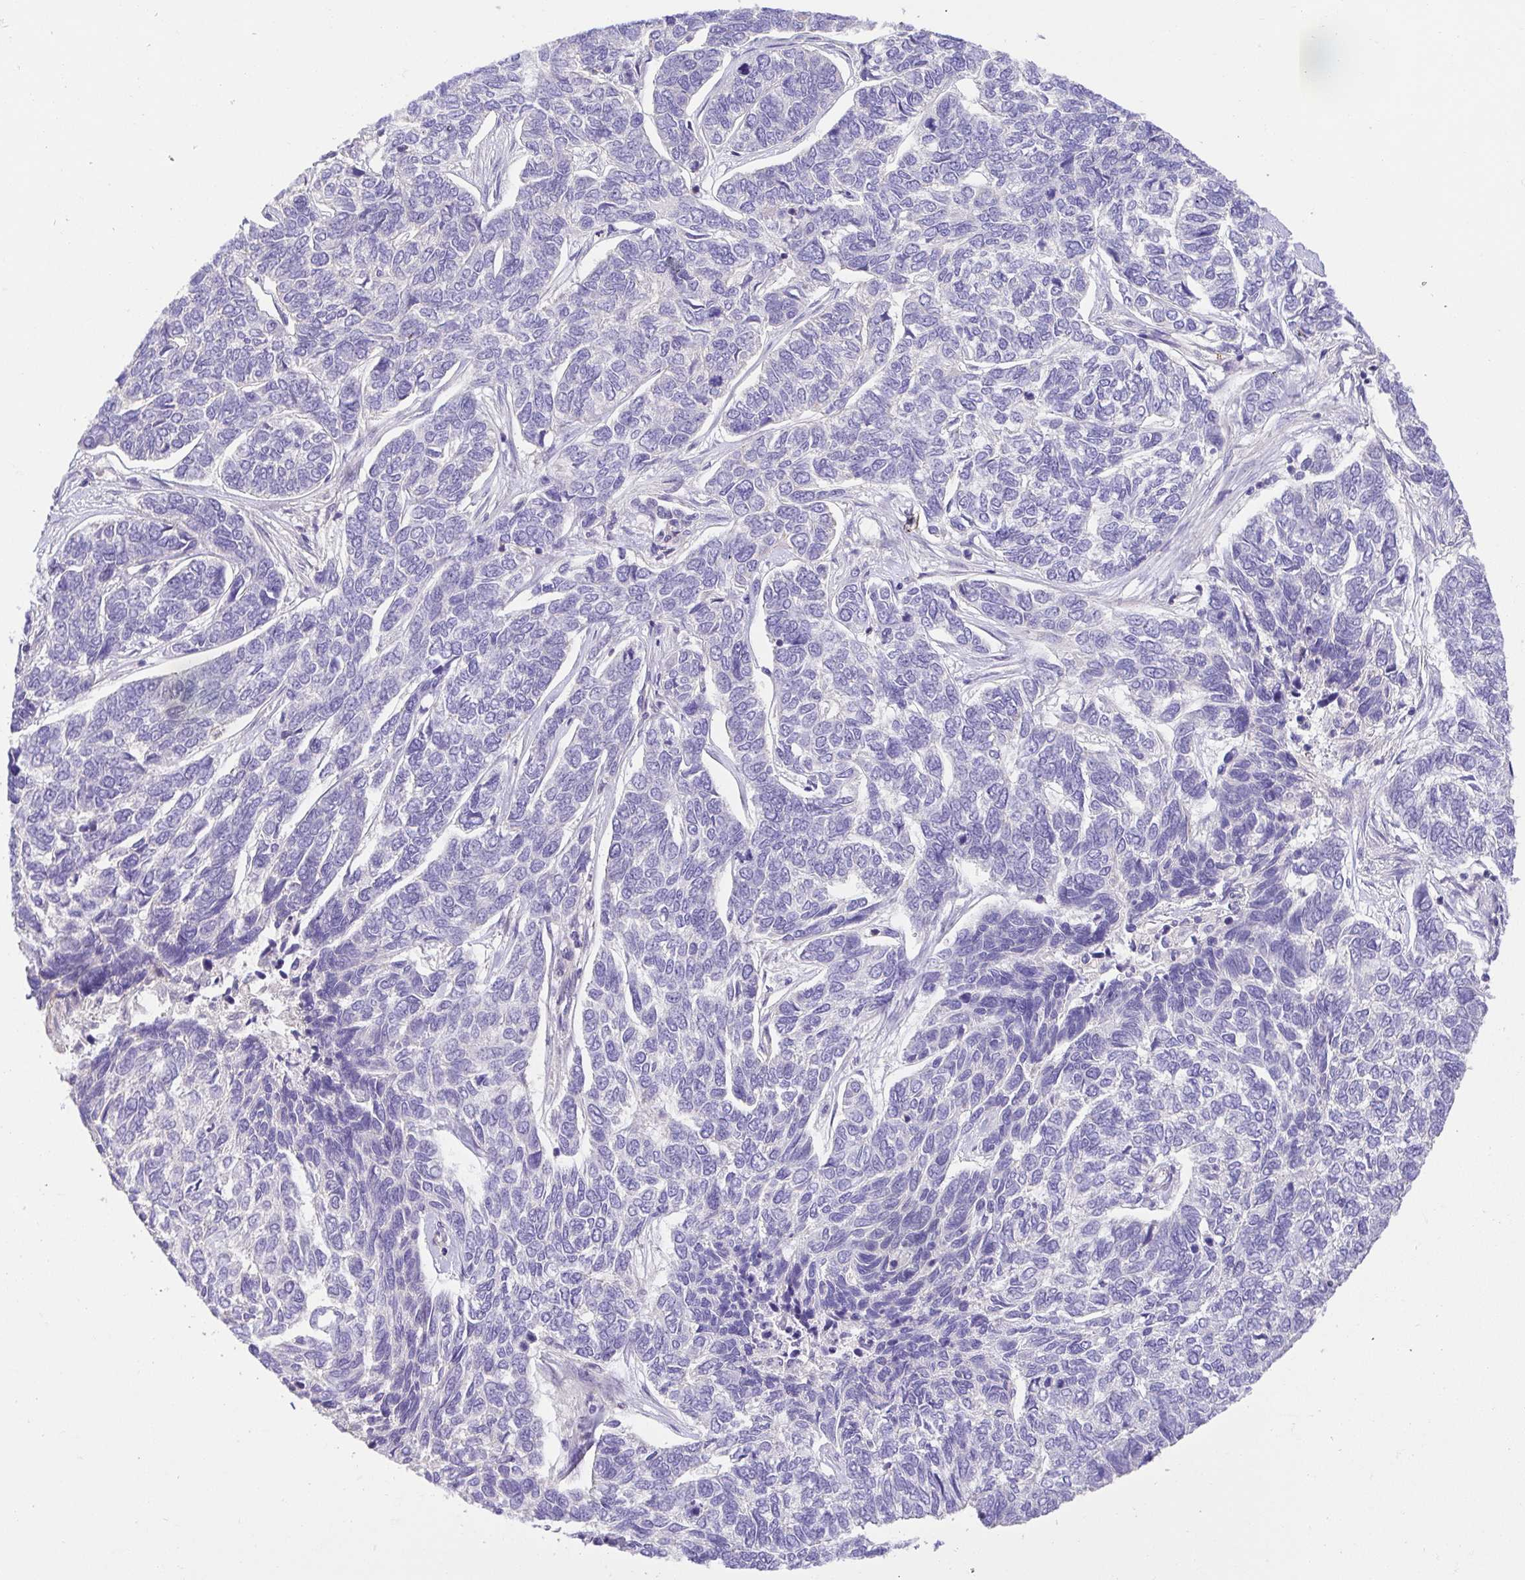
{"staining": {"intensity": "negative", "quantity": "none", "location": "none"}, "tissue": "skin cancer", "cell_type": "Tumor cells", "image_type": "cancer", "snomed": [{"axis": "morphology", "description": "Basal cell carcinoma"}, {"axis": "topography", "description": "Skin"}], "caption": "Immunohistochemical staining of human skin cancer (basal cell carcinoma) exhibits no significant staining in tumor cells. The staining is performed using DAB (3,3'-diaminobenzidine) brown chromogen with nuclei counter-stained in using hematoxylin.", "gene": "PRR14L", "patient": {"sex": "female", "age": 65}}